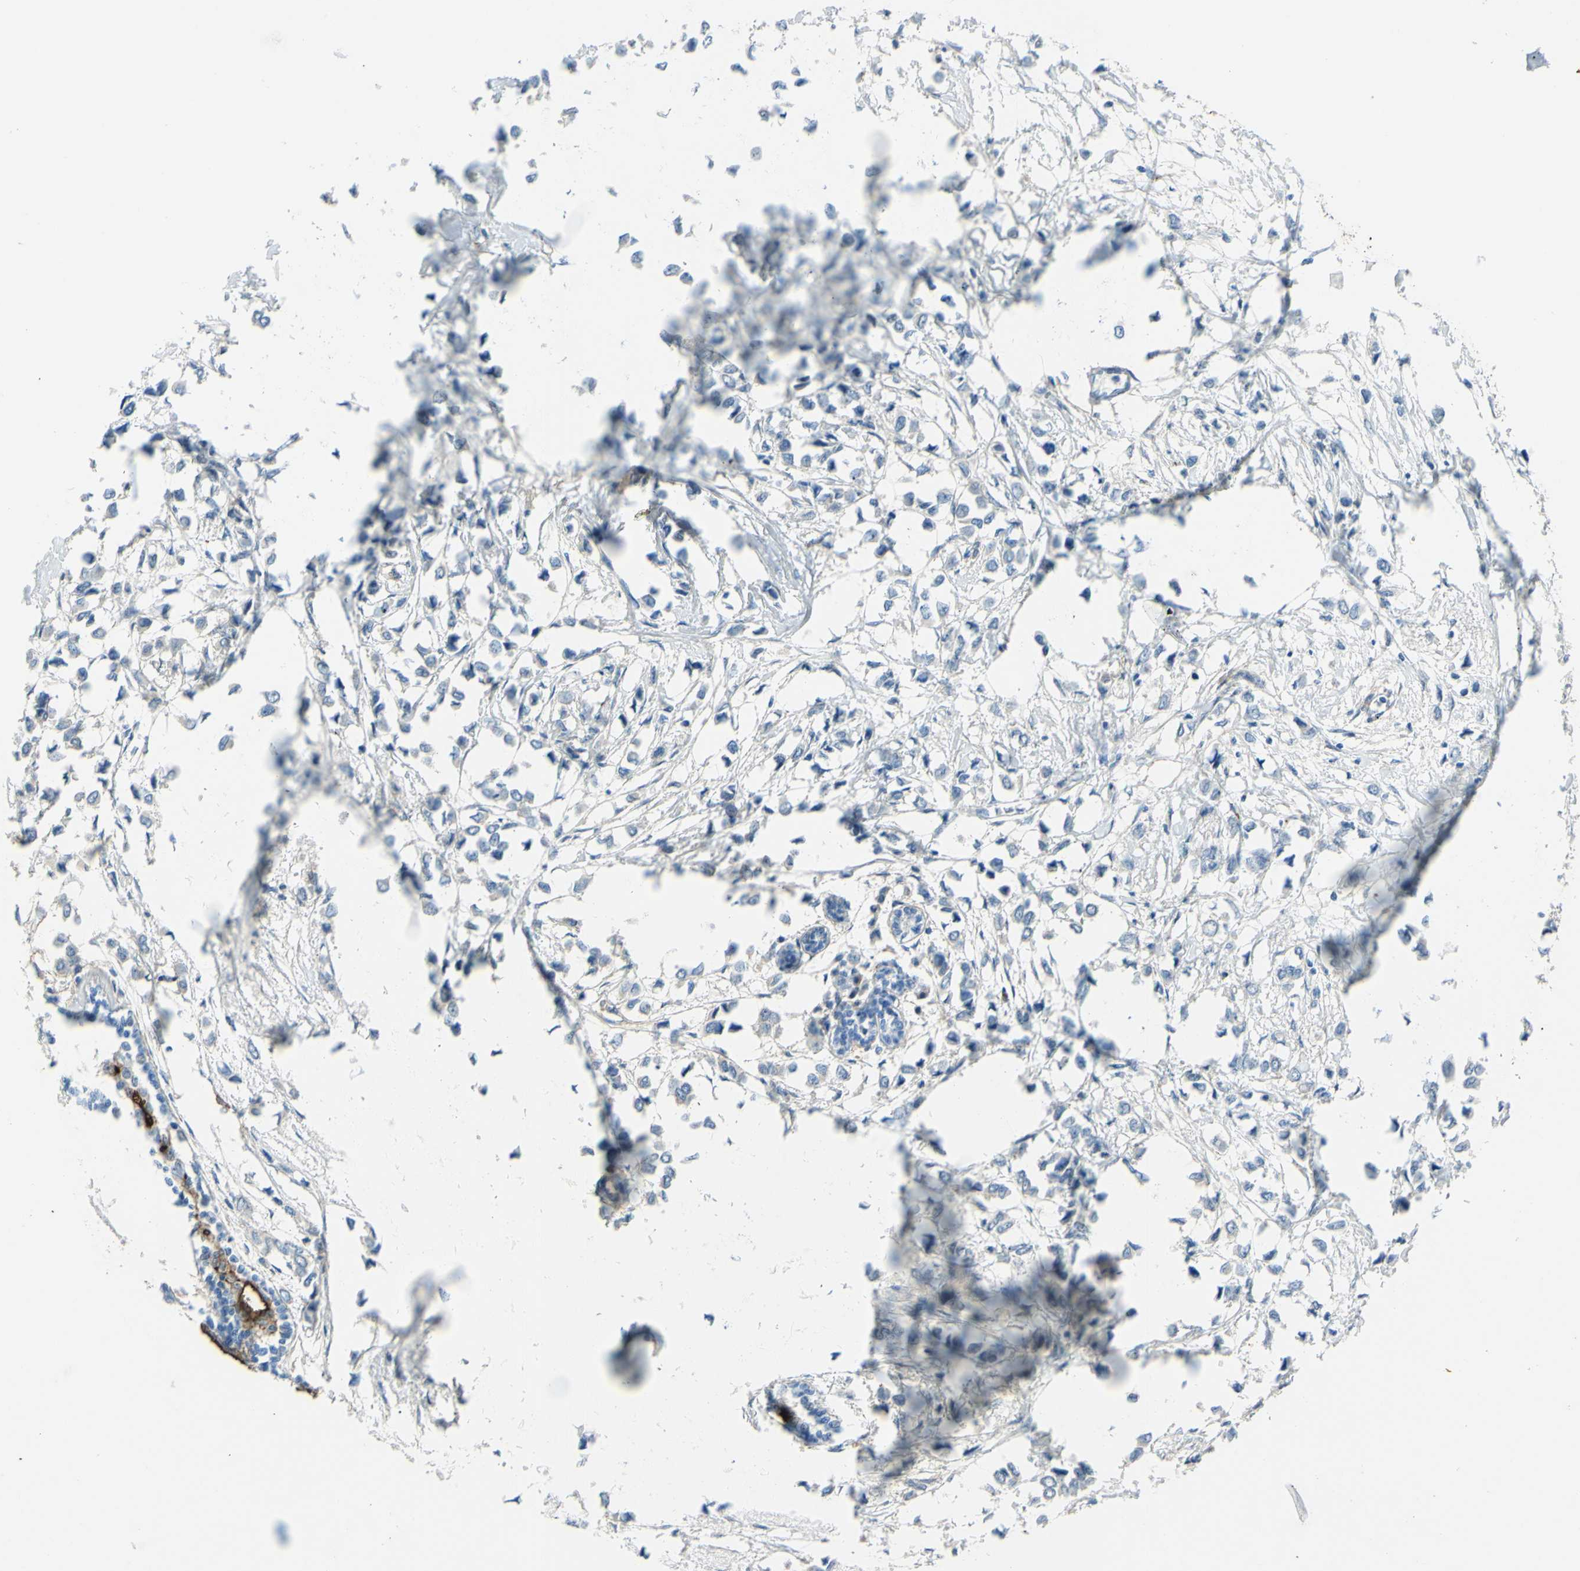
{"staining": {"intensity": "negative", "quantity": "none", "location": "none"}, "tissue": "breast cancer", "cell_type": "Tumor cells", "image_type": "cancer", "snomed": [{"axis": "morphology", "description": "Lobular carcinoma"}, {"axis": "topography", "description": "Breast"}], "caption": "Tumor cells show no significant protein staining in breast cancer.", "gene": "ARHGAP1", "patient": {"sex": "female", "age": 51}}